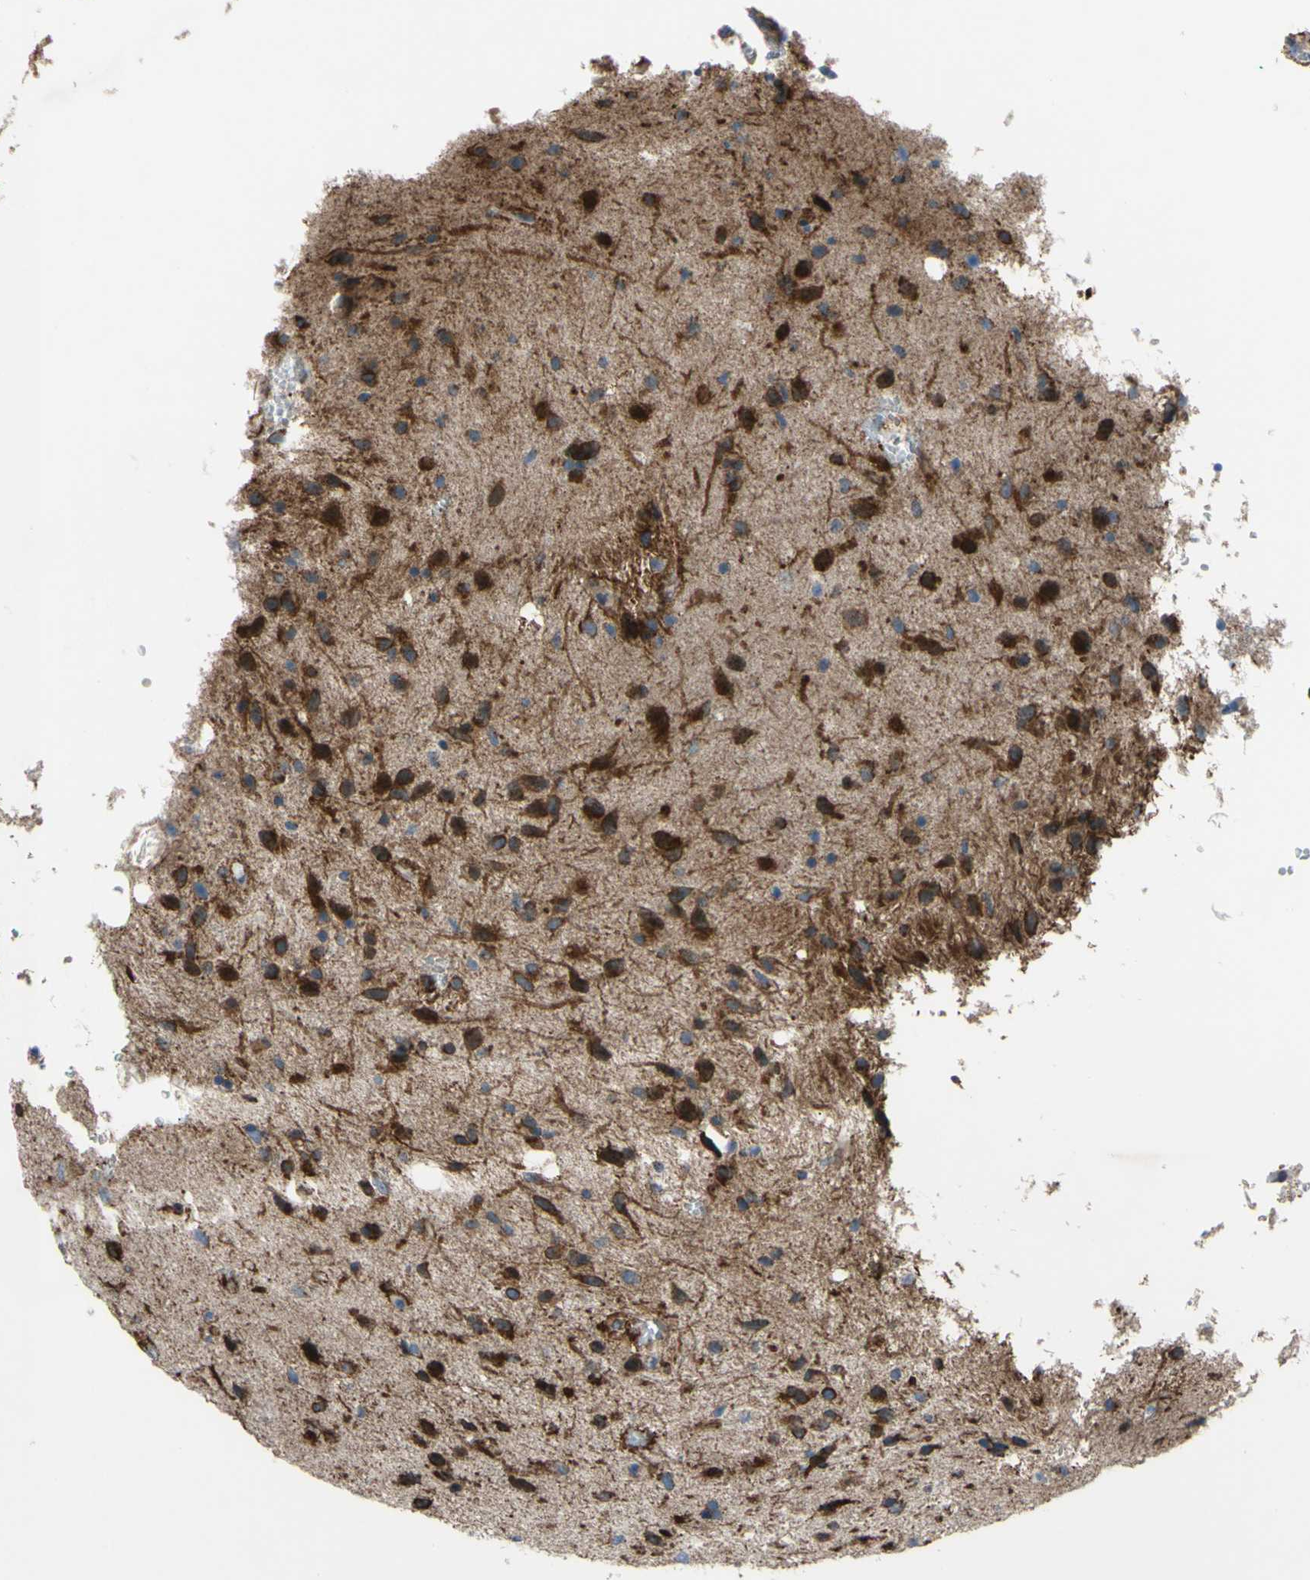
{"staining": {"intensity": "strong", "quantity": ">75%", "location": "cytoplasmic/membranous"}, "tissue": "glioma", "cell_type": "Tumor cells", "image_type": "cancer", "snomed": [{"axis": "morphology", "description": "Glioma, malignant, Low grade"}, {"axis": "topography", "description": "Brain"}], "caption": "Glioma tissue displays strong cytoplasmic/membranous expression in about >75% of tumor cells, visualized by immunohistochemistry.", "gene": "GRAMD2B", "patient": {"sex": "male", "age": 77}}